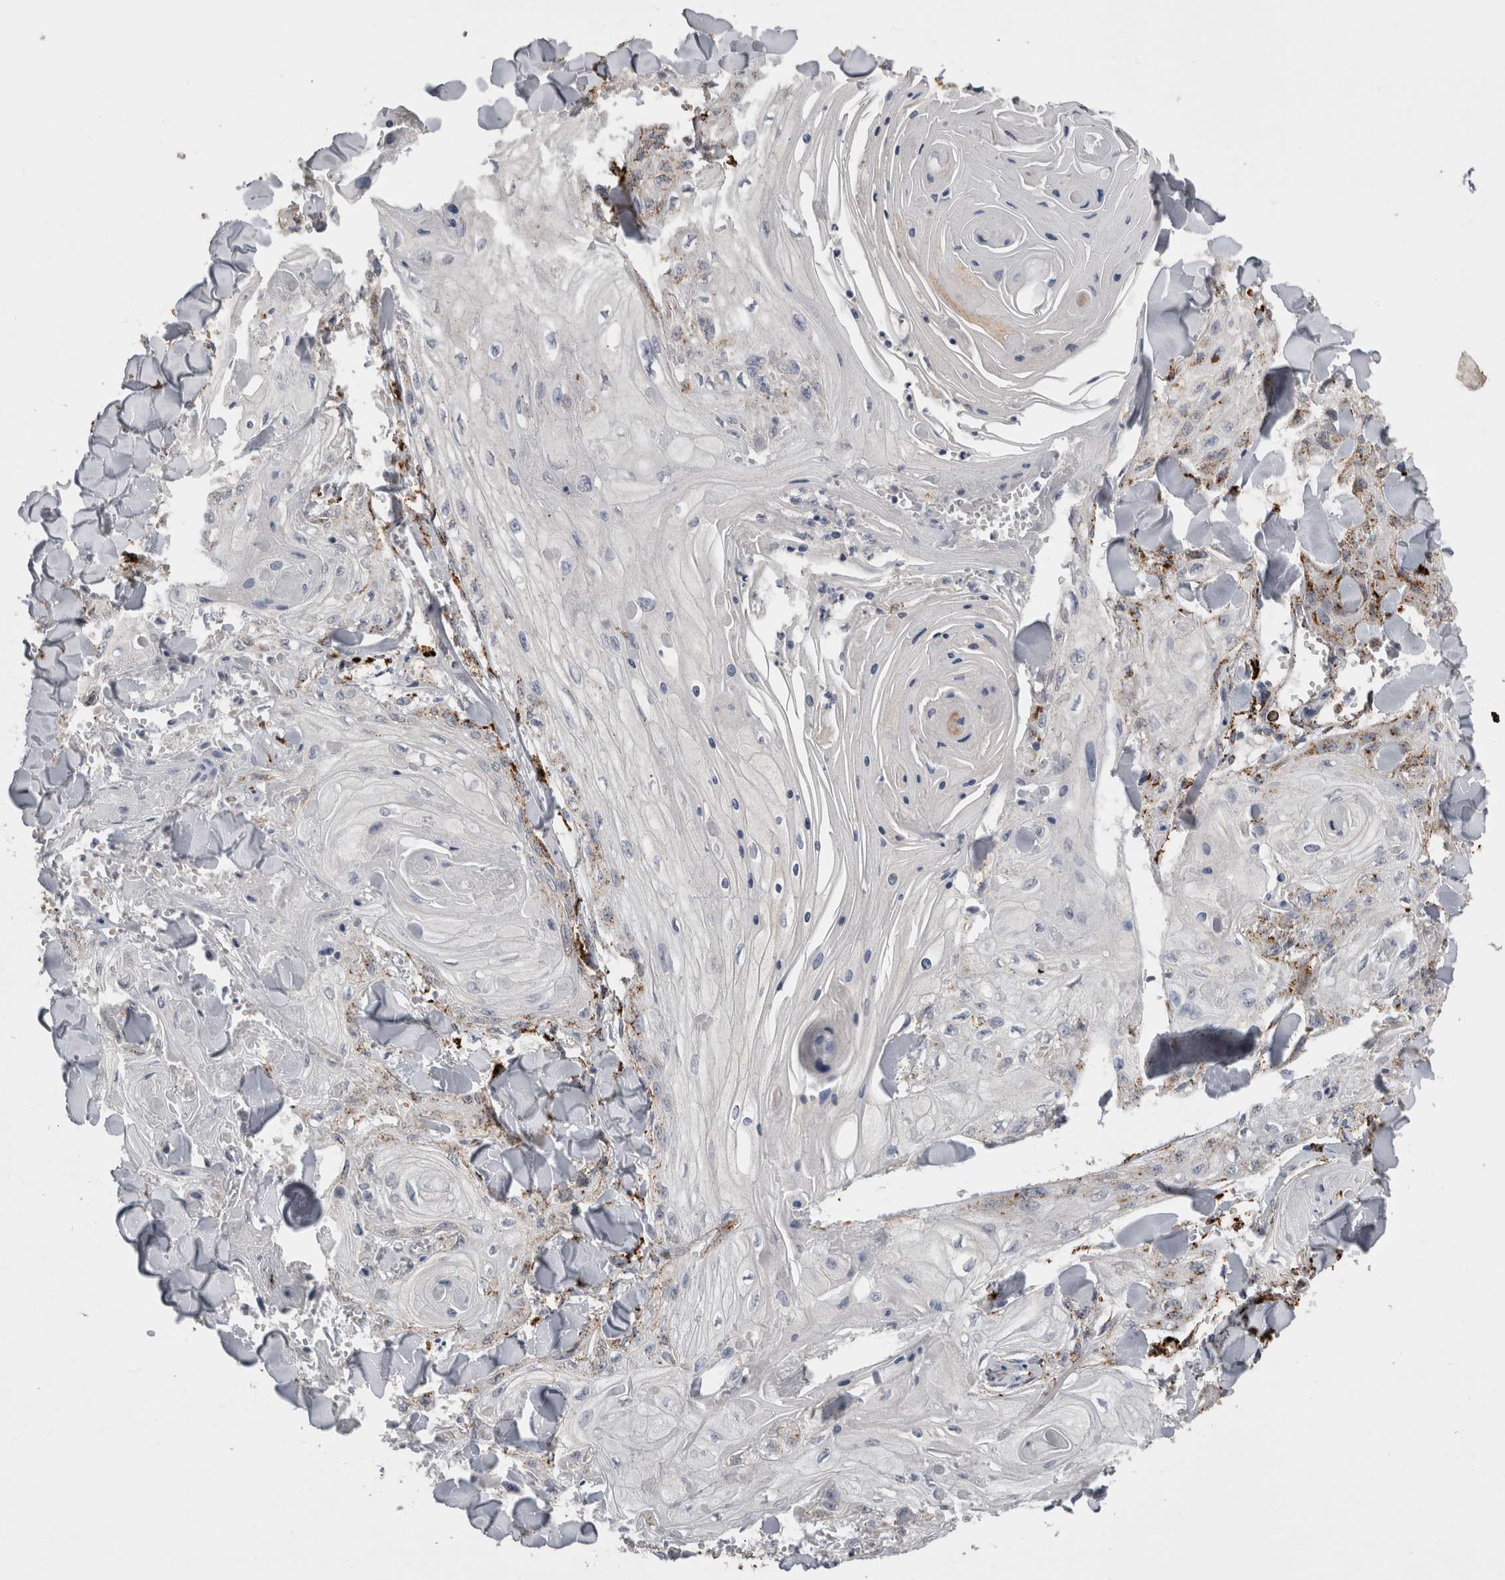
{"staining": {"intensity": "weak", "quantity": "25%-75%", "location": "cytoplasmic/membranous"}, "tissue": "skin cancer", "cell_type": "Tumor cells", "image_type": "cancer", "snomed": [{"axis": "morphology", "description": "Squamous cell carcinoma, NOS"}, {"axis": "topography", "description": "Skin"}], "caption": "An immunohistochemistry photomicrograph of tumor tissue is shown. Protein staining in brown shows weak cytoplasmic/membranous positivity in squamous cell carcinoma (skin) within tumor cells.", "gene": "CTSZ", "patient": {"sex": "male", "age": 74}}